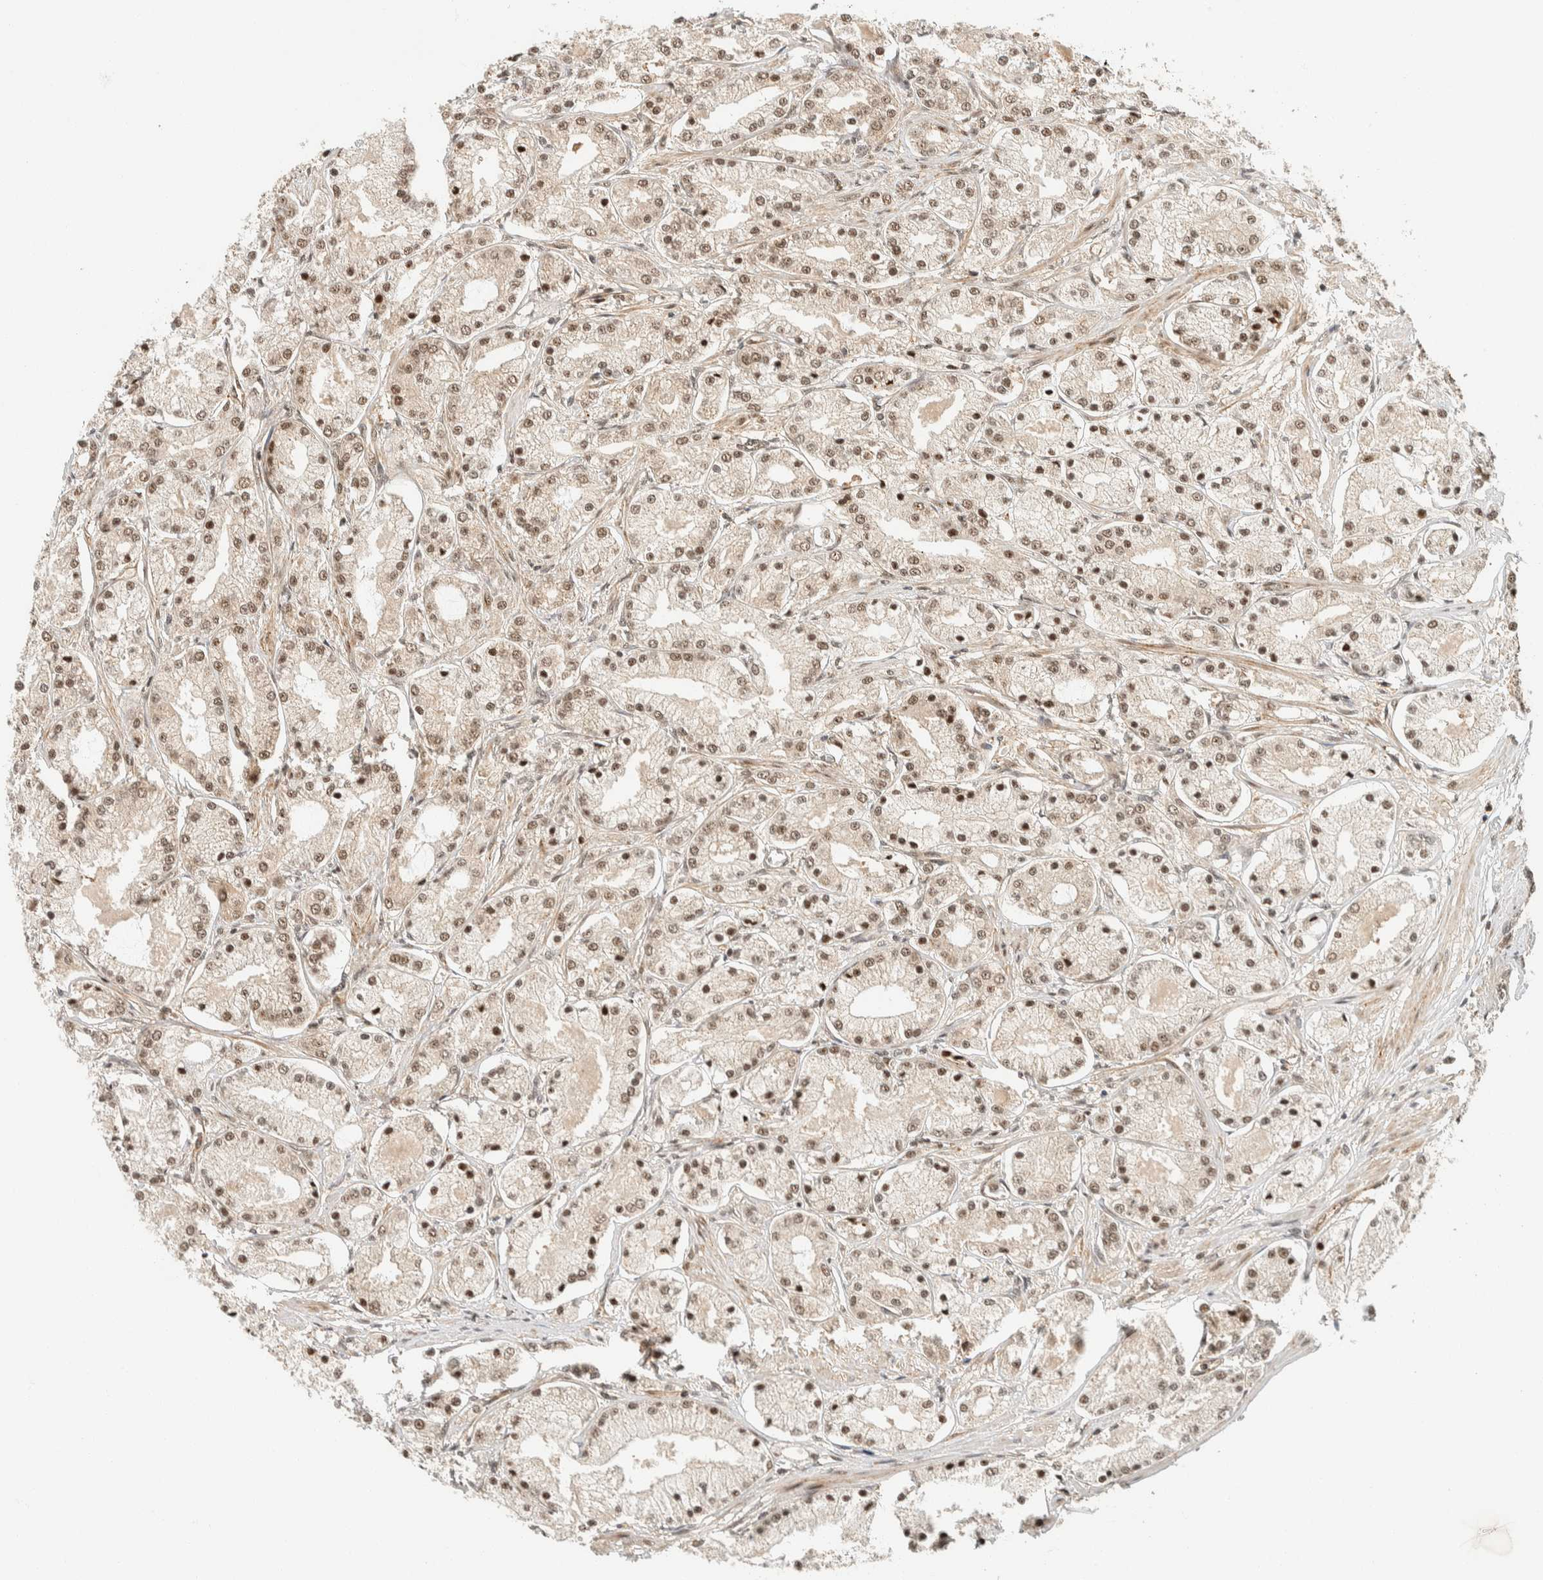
{"staining": {"intensity": "moderate", "quantity": ">75%", "location": "nuclear"}, "tissue": "prostate cancer", "cell_type": "Tumor cells", "image_type": "cancer", "snomed": [{"axis": "morphology", "description": "Adenocarcinoma, High grade"}, {"axis": "topography", "description": "Prostate"}], "caption": "There is medium levels of moderate nuclear staining in tumor cells of prostate cancer, as demonstrated by immunohistochemical staining (brown color).", "gene": "SIK1", "patient": {"sex": "male", "age": 66}}